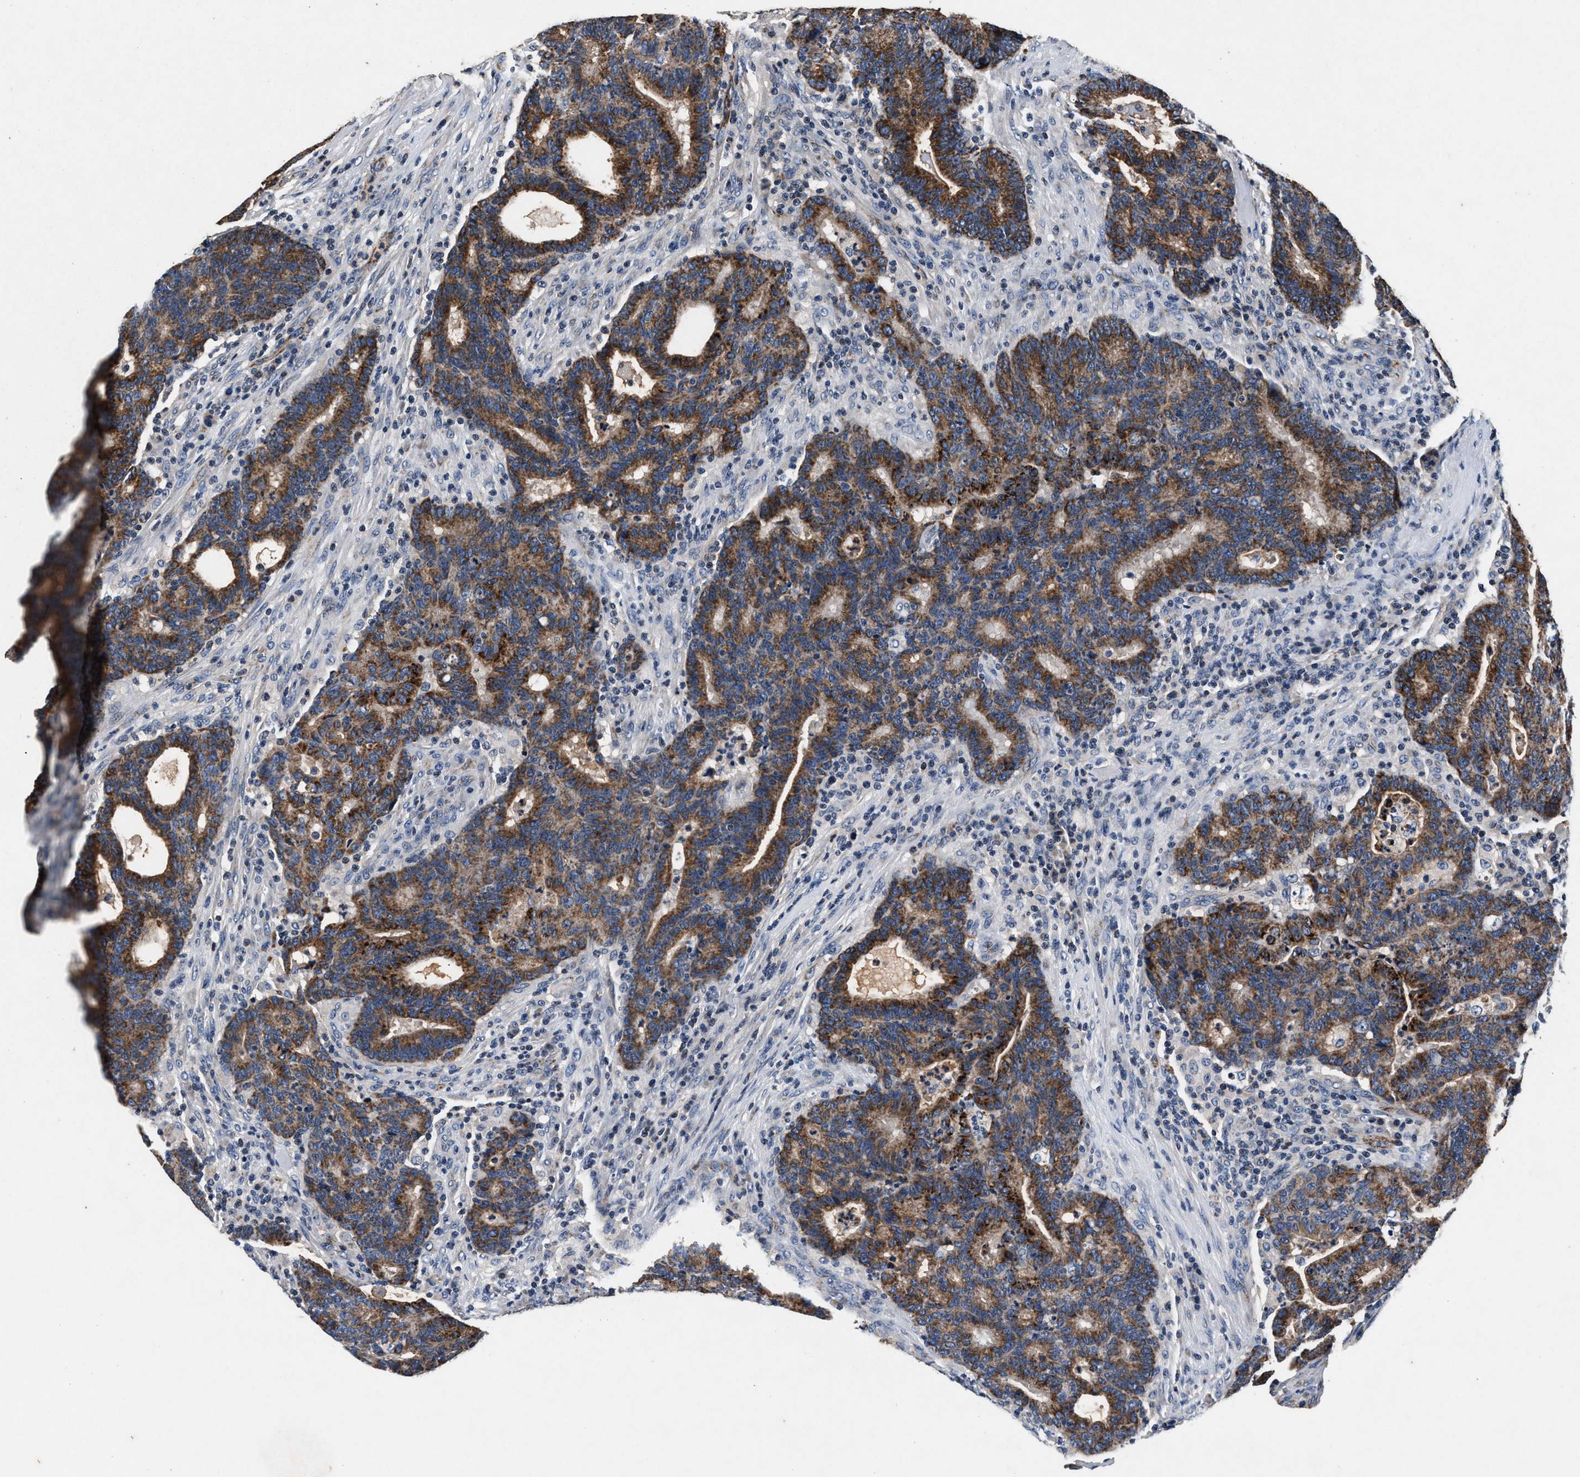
{"staining": {"intensity": "strong", "quantity": ">75%", "location": "cytoplasmic/membranous"}, "tissue": "colorectal cancer", "cell_type": "Tumor cells", "image_type": "cancer", "snomed": [{"axis": "morphology", "description": "Adenocarcinoma, NOS"}, {"axis": "topography", "description": "Colon"}], "caption": "A histopathology image showing strong cytoplasmic/membranous expression in about >75% of tumor cells in colorectal cancer (adenocarcinoma), as visualized by brown immunohistochemical staining.", "gene": "PKD2L1", "patient": {"sex": "female", "age": 75}}